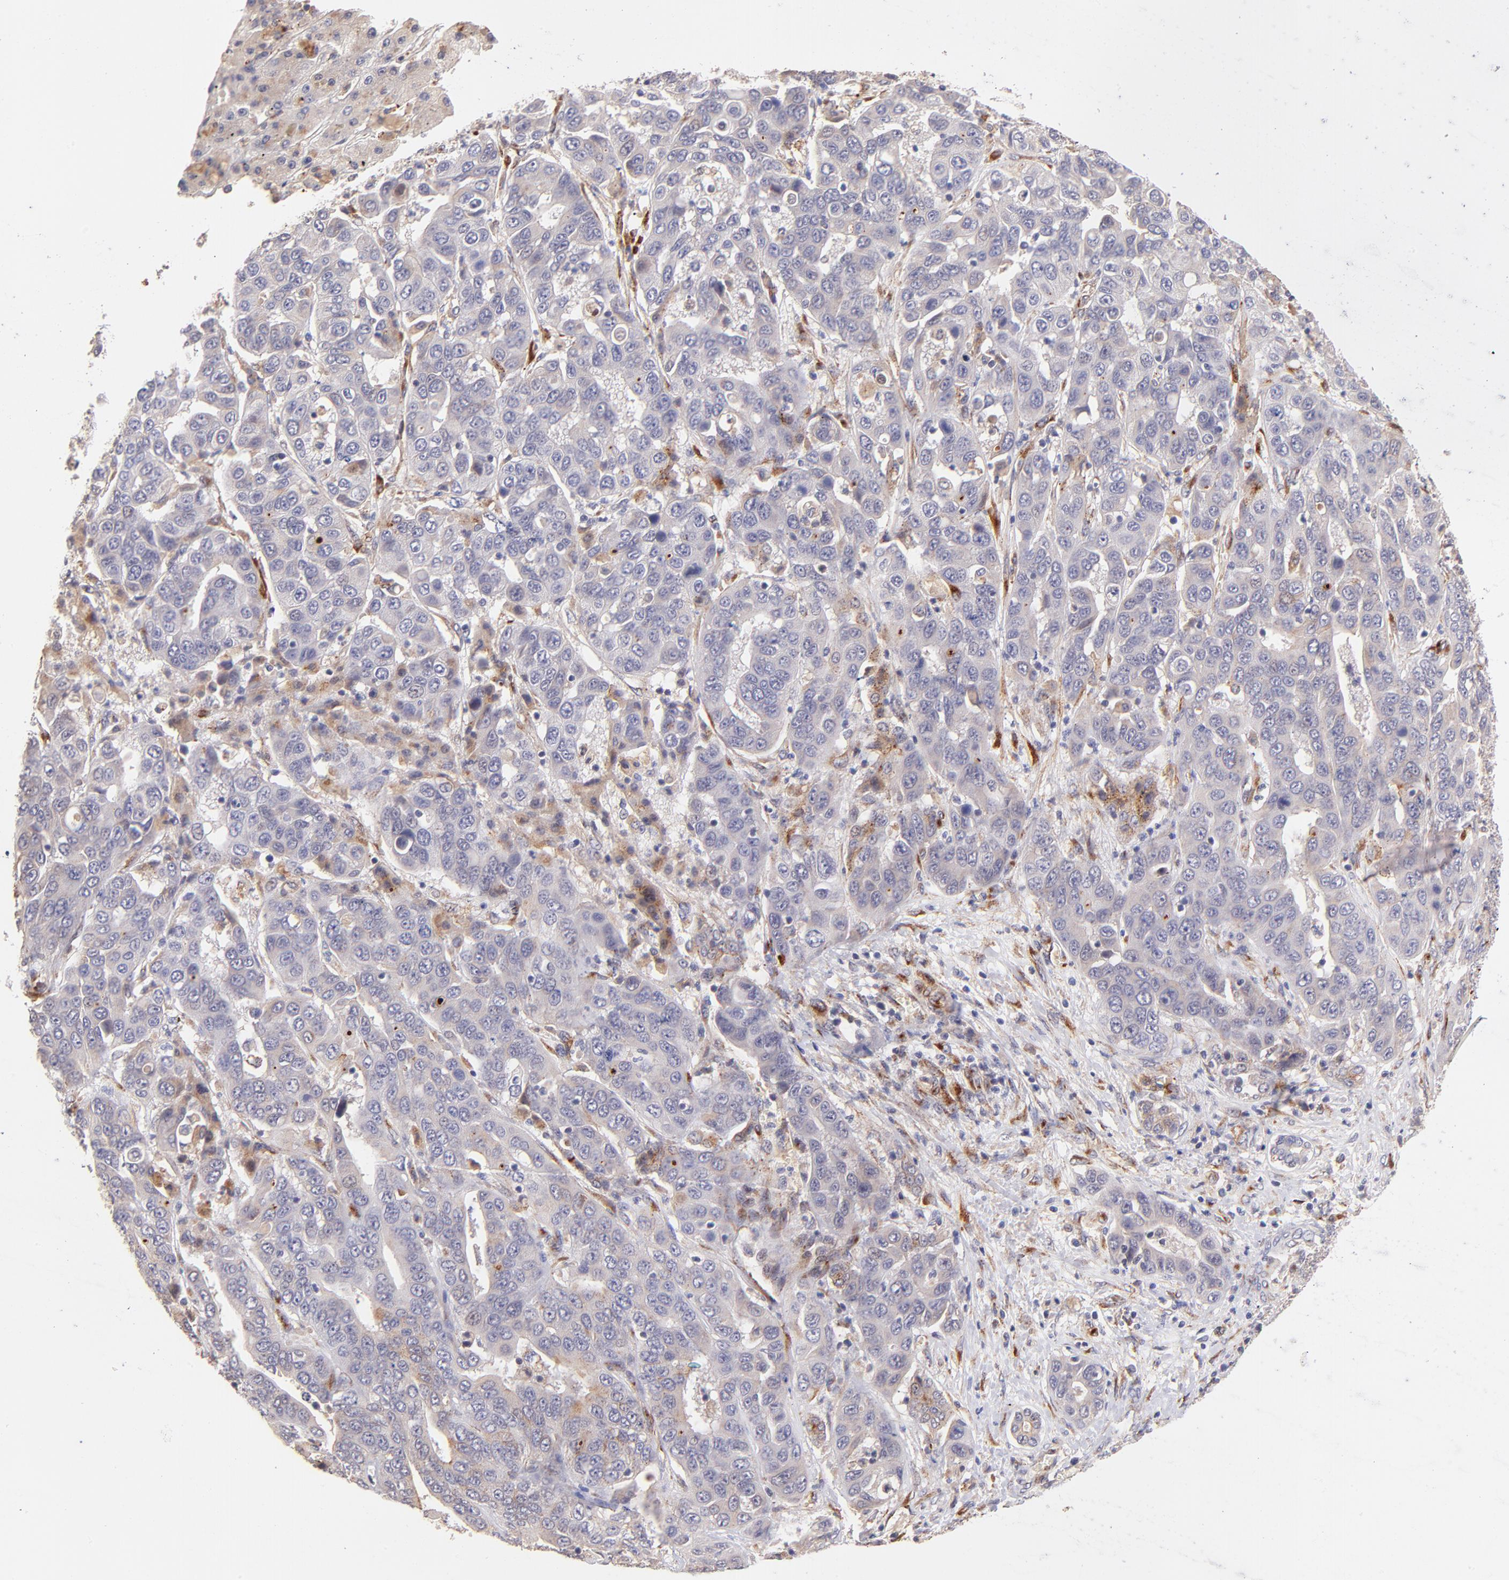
{"staining": {"intensity": "weak", "quantity": "<25%", "location": "cytoplasmic/membranous"}, "tissue": "liver cancer", "cell_type": "Tumor cells", "image_type": "cancer", "snomed": [{"axis": "morphology", "description": "Cholangiocarcinoma"}, {"axis": "topography", "description": "Liver"}], "caption": "A high-resolution image shows immunohistochemistry (IHC) staining of liver cancer (cholangiocarcinoma), which displays no significant staining in tumor cells. (IHC, brightfield microscopy, high magnification).", "gene": "SPARC", "patient": {"sex": "female", "age": 52}}